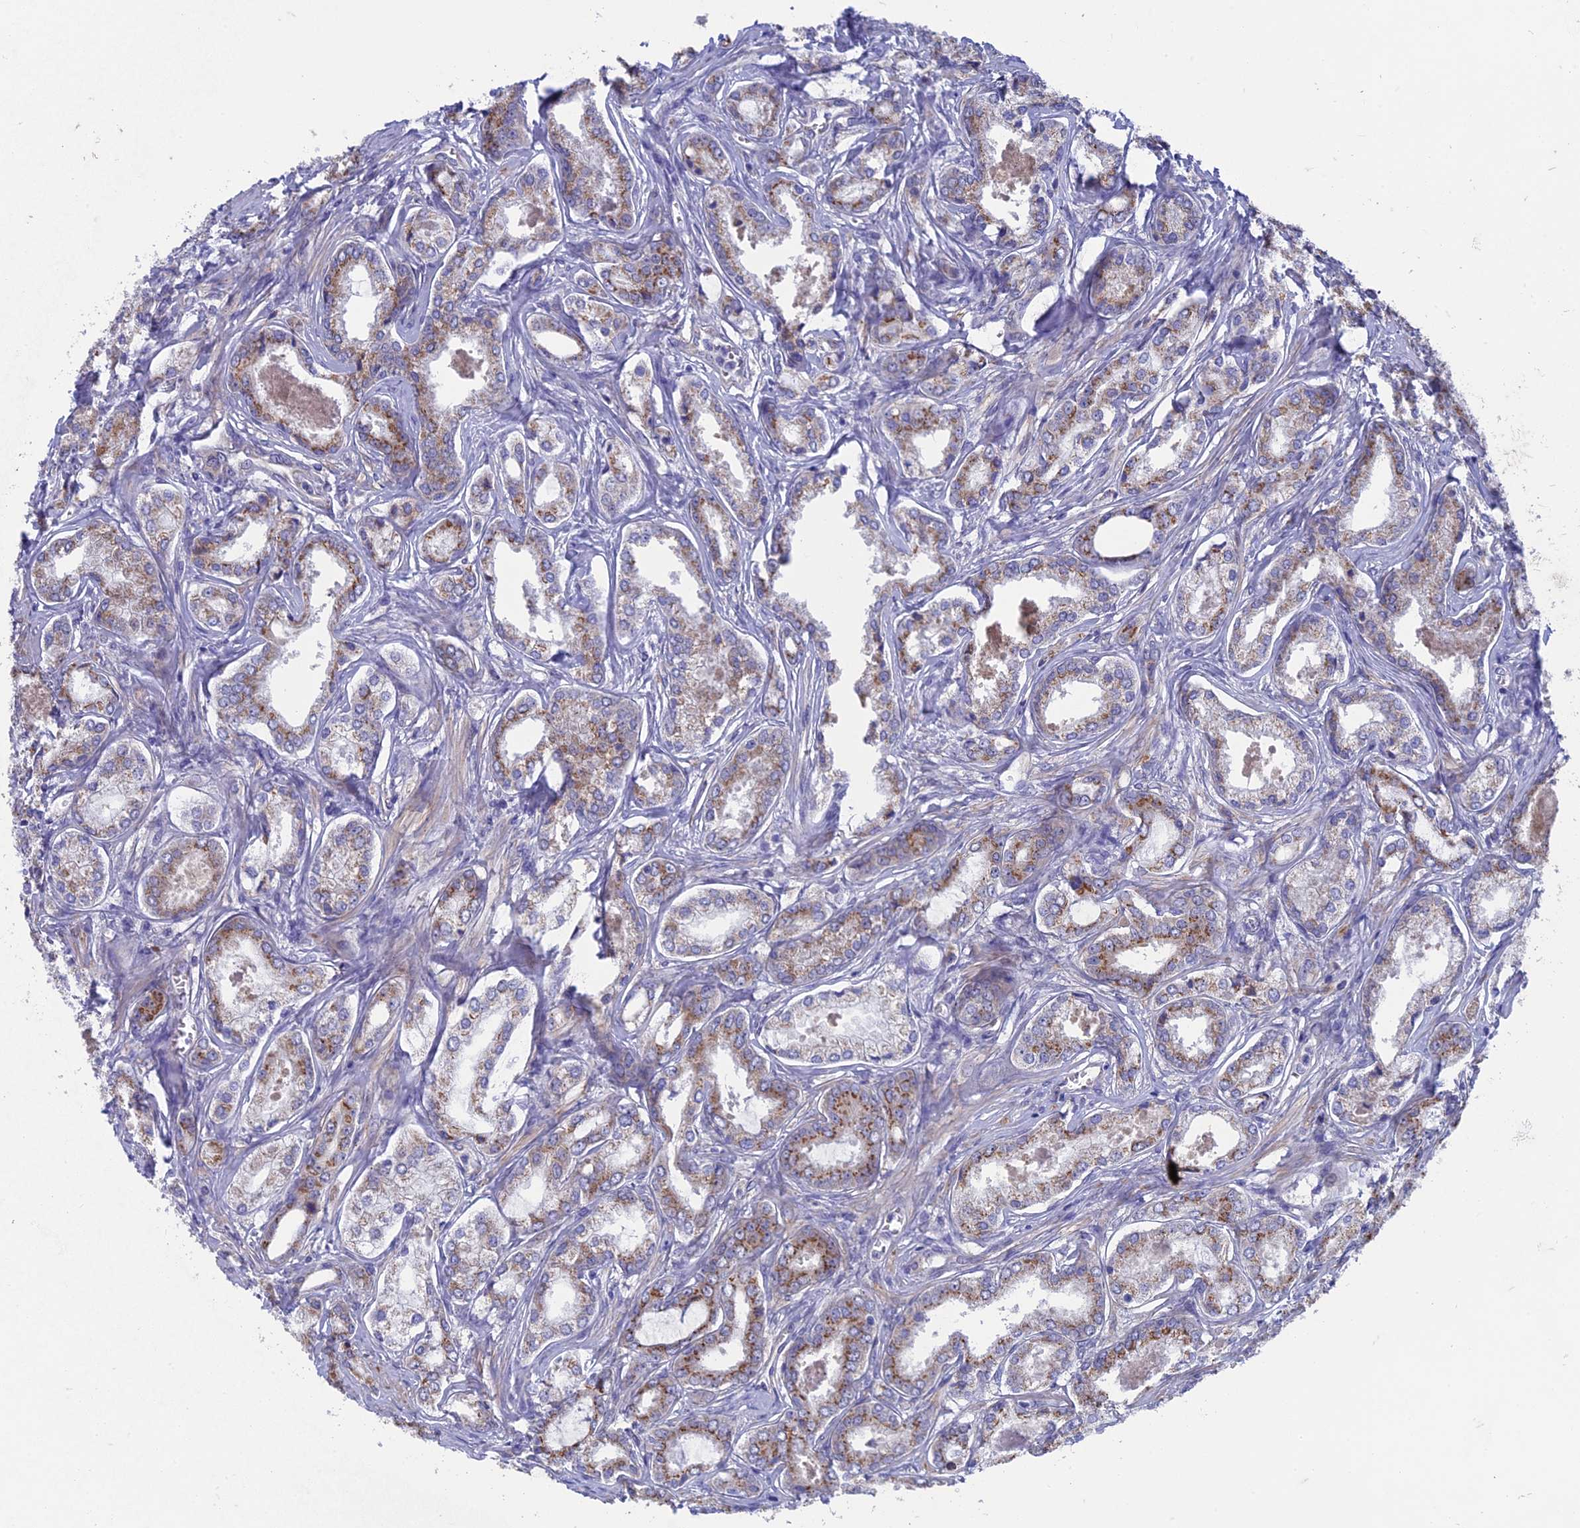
{"staining": {"intensity": "moderate", "quantity": ">75%", "location": "cytoplasmic/membranous"}, "tissue": "prostate cancer", "cell_type": "Tumor cells", "image_type": "cancer", "snomed": [{"axis": "morphology", "description": "Adenocarcinoma, Low grade"}, {"axis": "topography", "description": "Prostate"}], "caption": "Immunohistochemical staining of prostate cancer (adenocarcinoma (low-grade)) exhibits moderate cytoplasmic/membranous protein expression in about >75% of tumor cells.", "gene": "AK4", "patient": {"sex": "male", "age": 68}}